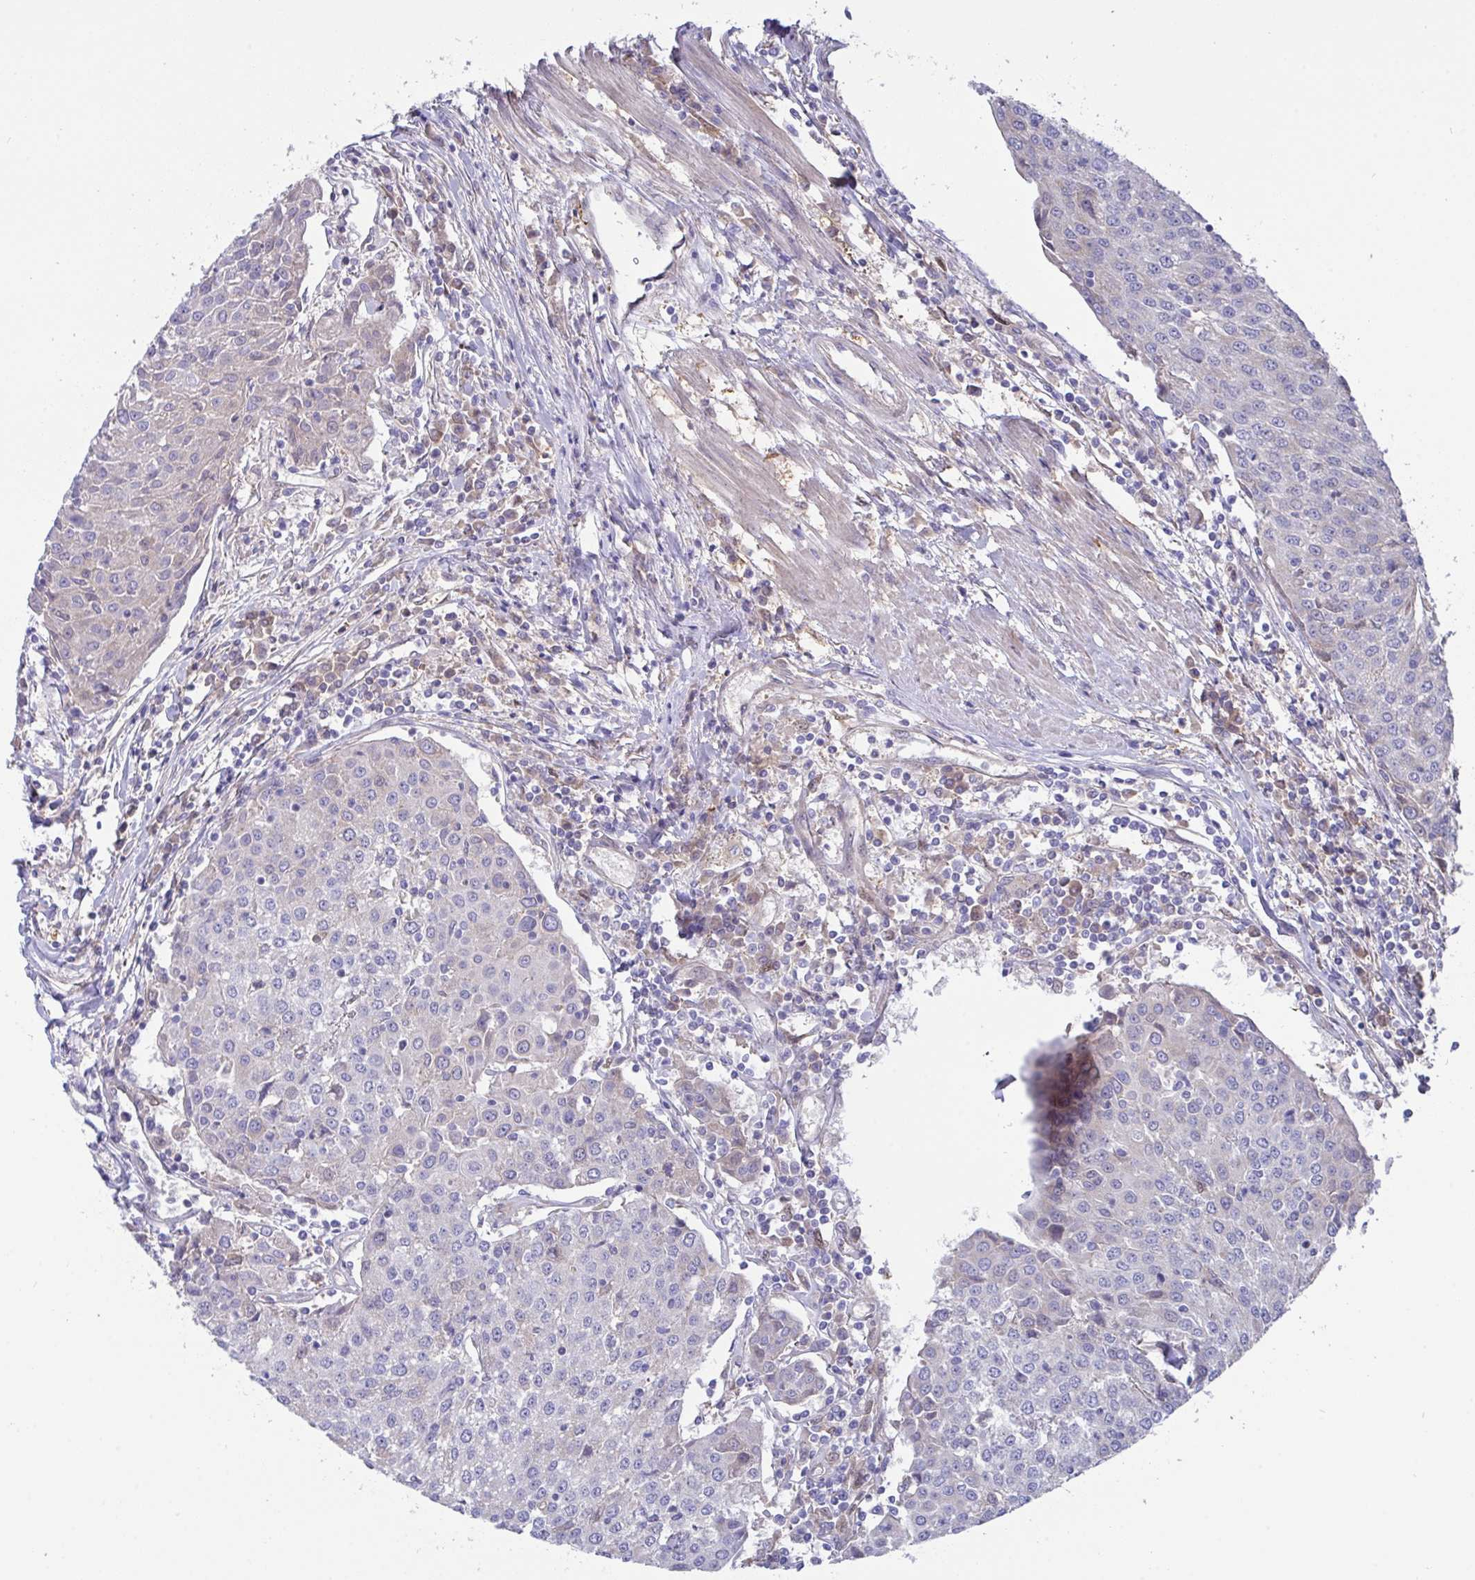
{"staining": {"intensity": "negative", "quantity": "none", "location": "none"}, "tissue": "urothelial cancer", "cell_type": "Tumor cells", "image_type": "cancer", "snomed": [{"axis": "morphology", "description": "Urothelial carcinoma, High grade"}, {"axis": "topography", "description": "Urinary bladder"}], "caption": "IHC histopathology image of neoplastic tissue: human urothelial cancer stained with DAB reveals no significant protein positivity in tumor cells.", "gene": "L3HYPDH", "patient": {"sex": "female", "age": 85}}